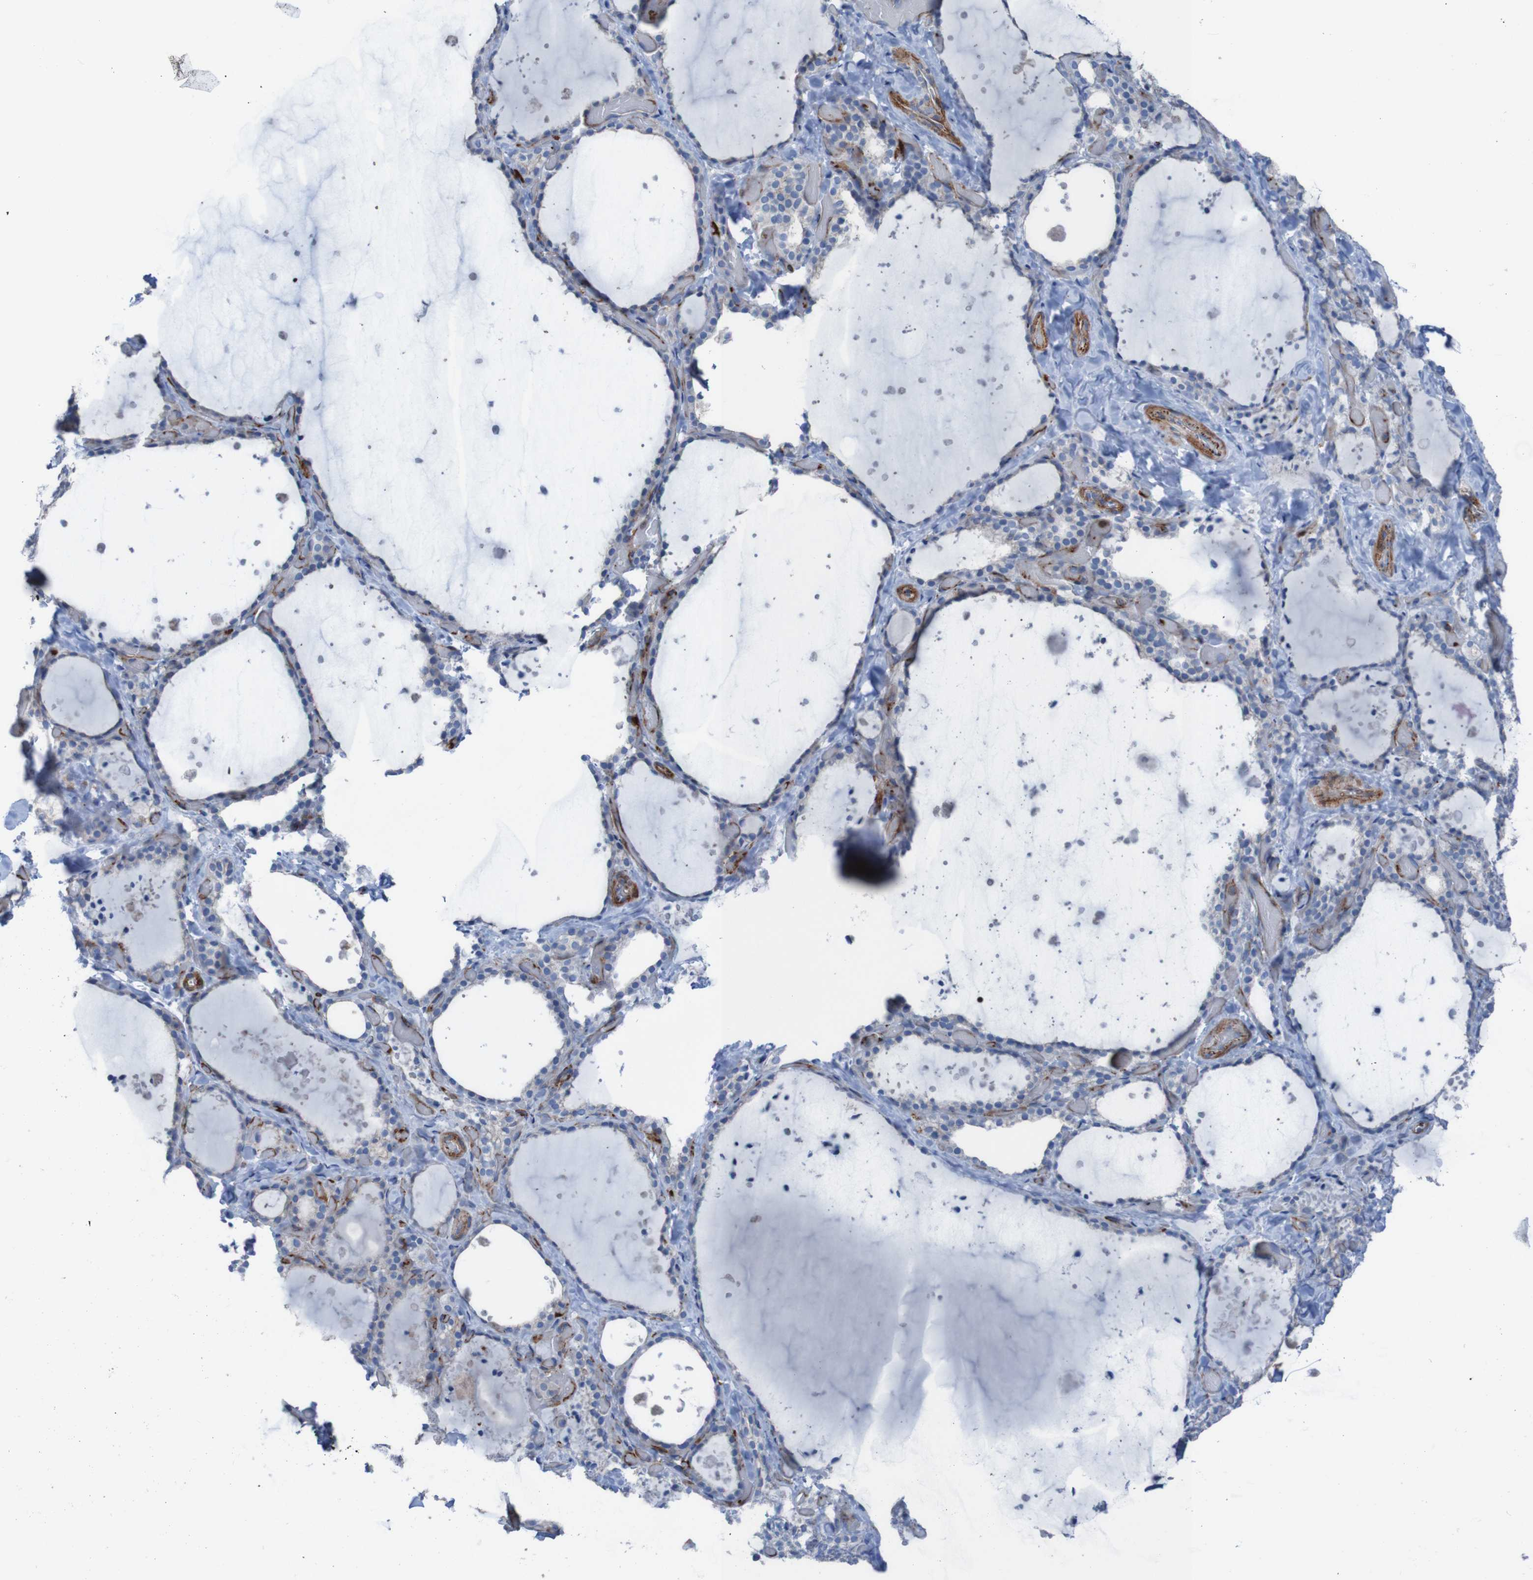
{"staining": {"intensity": "negative", "quantity": "none", "location": "none"}, "tissue": "thyroid gland", "cell_type": "Glandular cells", "image_type": "normal", "snomed": [{"axis": "morphology", "description": "Normal tissue, NOS"}, {"axis": "topography", "description": "Thyroid gland"}], "caption": "Immunohistochemistry micrograph of unremarkable thyroid gland stained for a protein (brown), which exhibits no positivity in glandular cells. (DAB (3,3'-diaminobenzidine) IHC with hematoxylin counter stain).", "gene": "RNF182", "patient": {"sex": "female", "age": 44}}